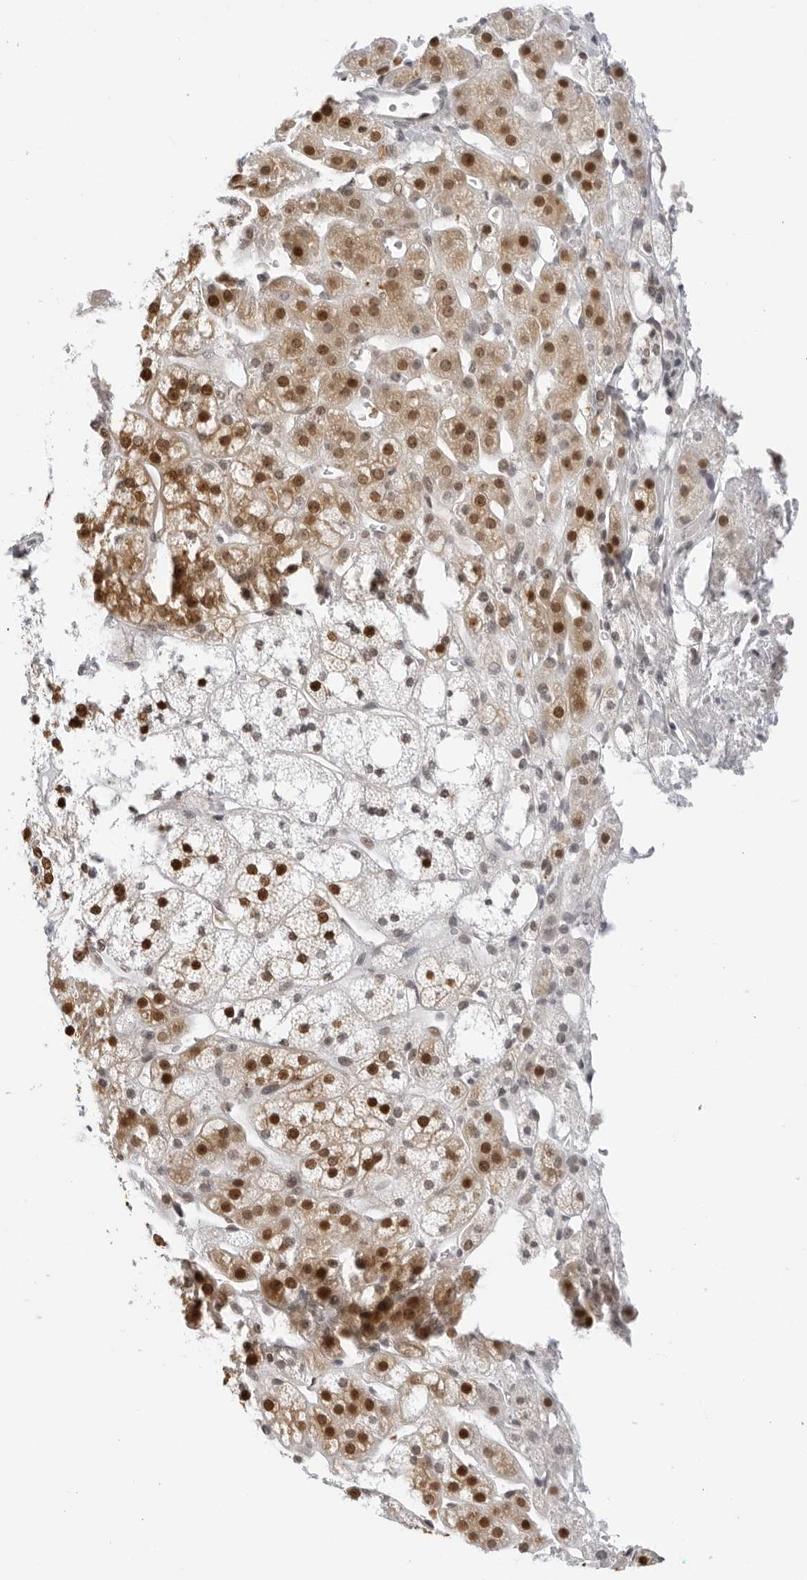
{"staining": {"intensity": "strong", "quantity": "25%-75%", "location": "nuclear"}, "tissue": "adrenal gland", "cell_type": "Glandular cells", "image_type": "normal", "snomed": [{"axis": "morphology", "description": "Normal tissue, NOS"}, {"axis": "topography", "description": "Adrenal gland"}], "caption": "Immunohistochemical staining of normal adrenal gland demonstrates high levels of strong nuclear staining in approximately 25%-75% of glandular cells.", "gene": "MSH6", "patient": {"sex": "male", "age": 56}}